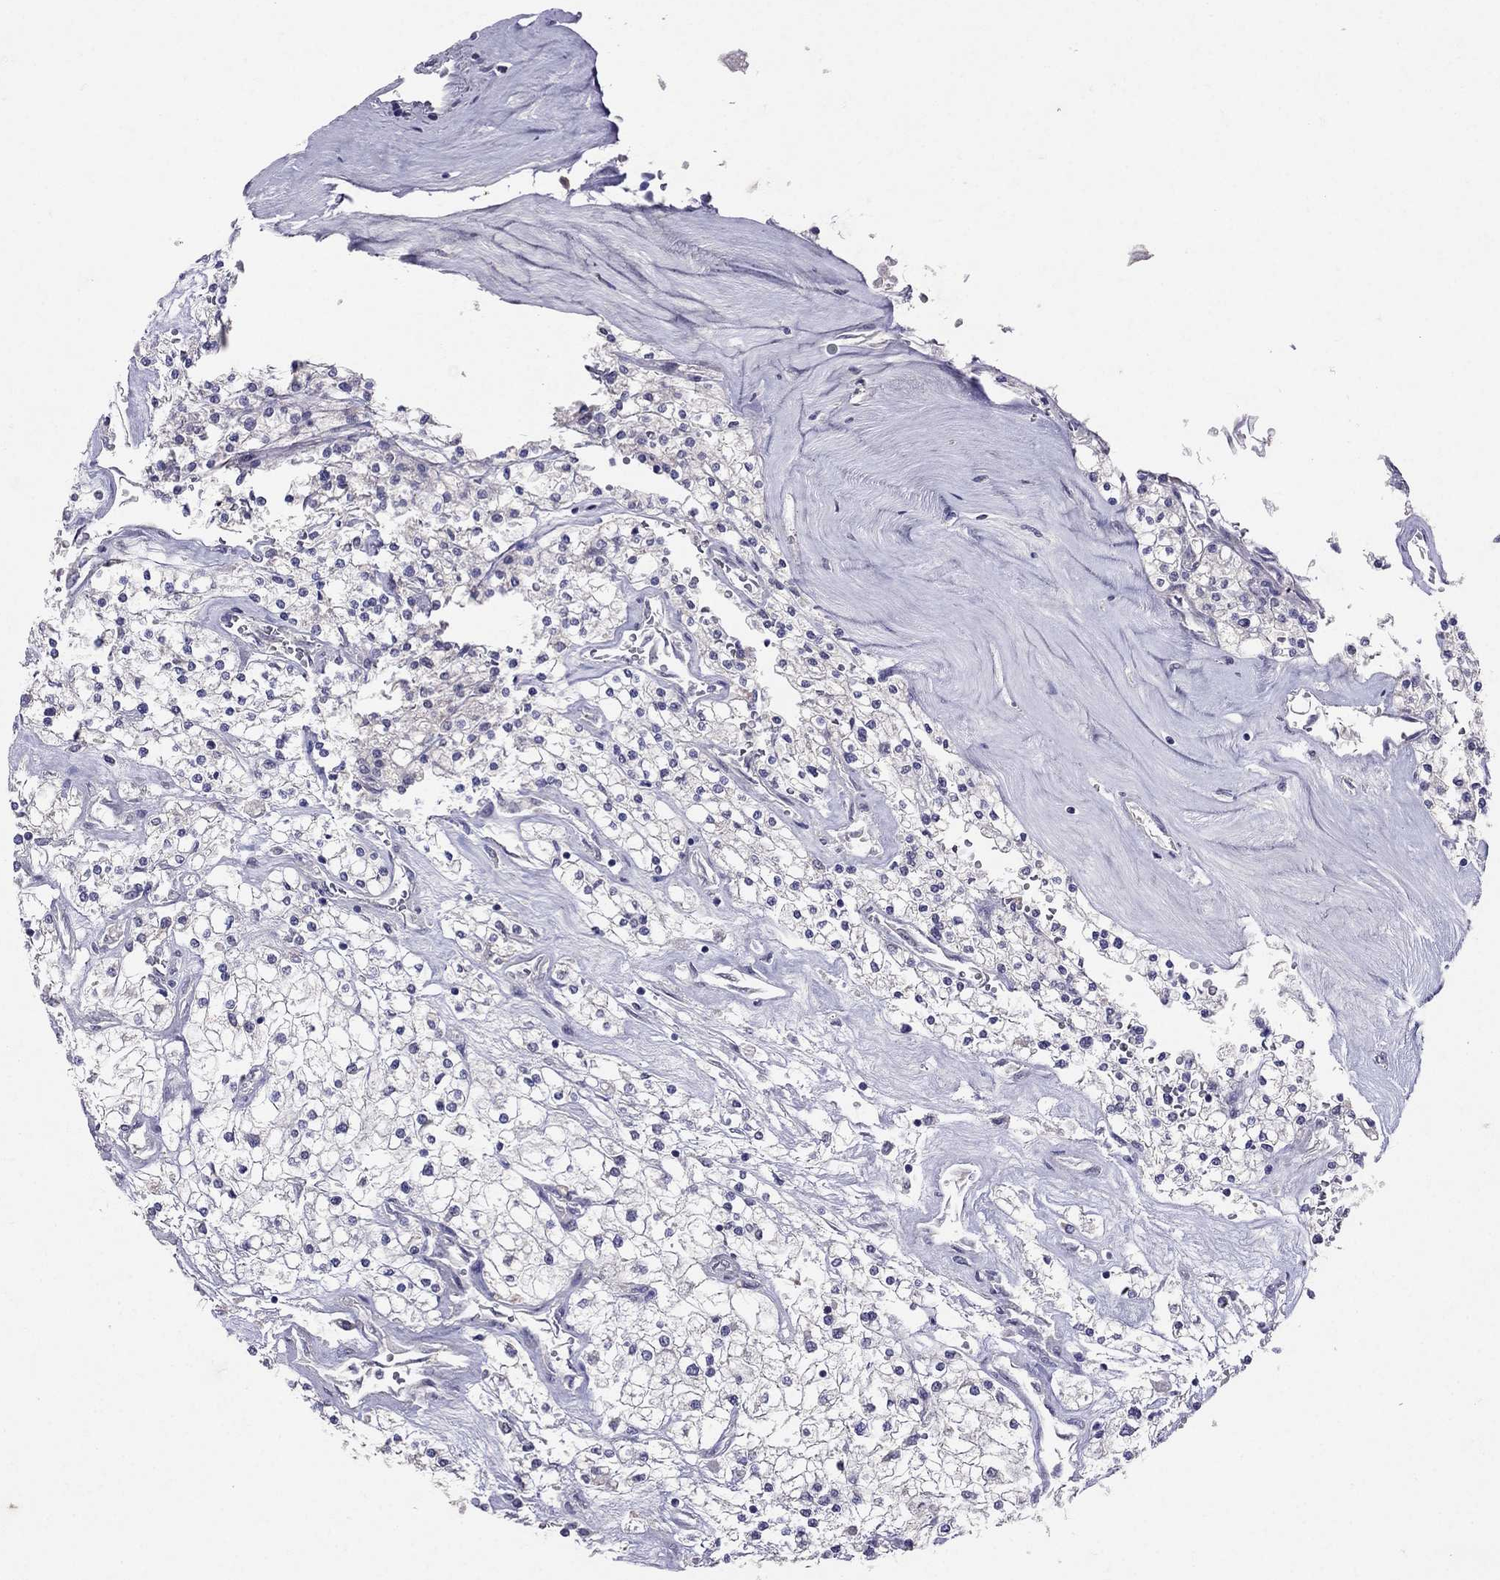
{"staining": {"intensity": "negative", "quantity": "none", "location": "none"}, "tissue": "renal cancer", "cell_type": "Tumor cells", "image_type": "cancer", "snomed": [{"axis": "morphology", "description": "Adenocarcinoma, NOS"}, {"axis": "topography", "description": "Kidney"}], "caption": "A histopathology image of human renal adenocarcinoma is negative for staining in tumor cells.", "gene": "FST", "patient": {"sex": "male", "age": 80}}